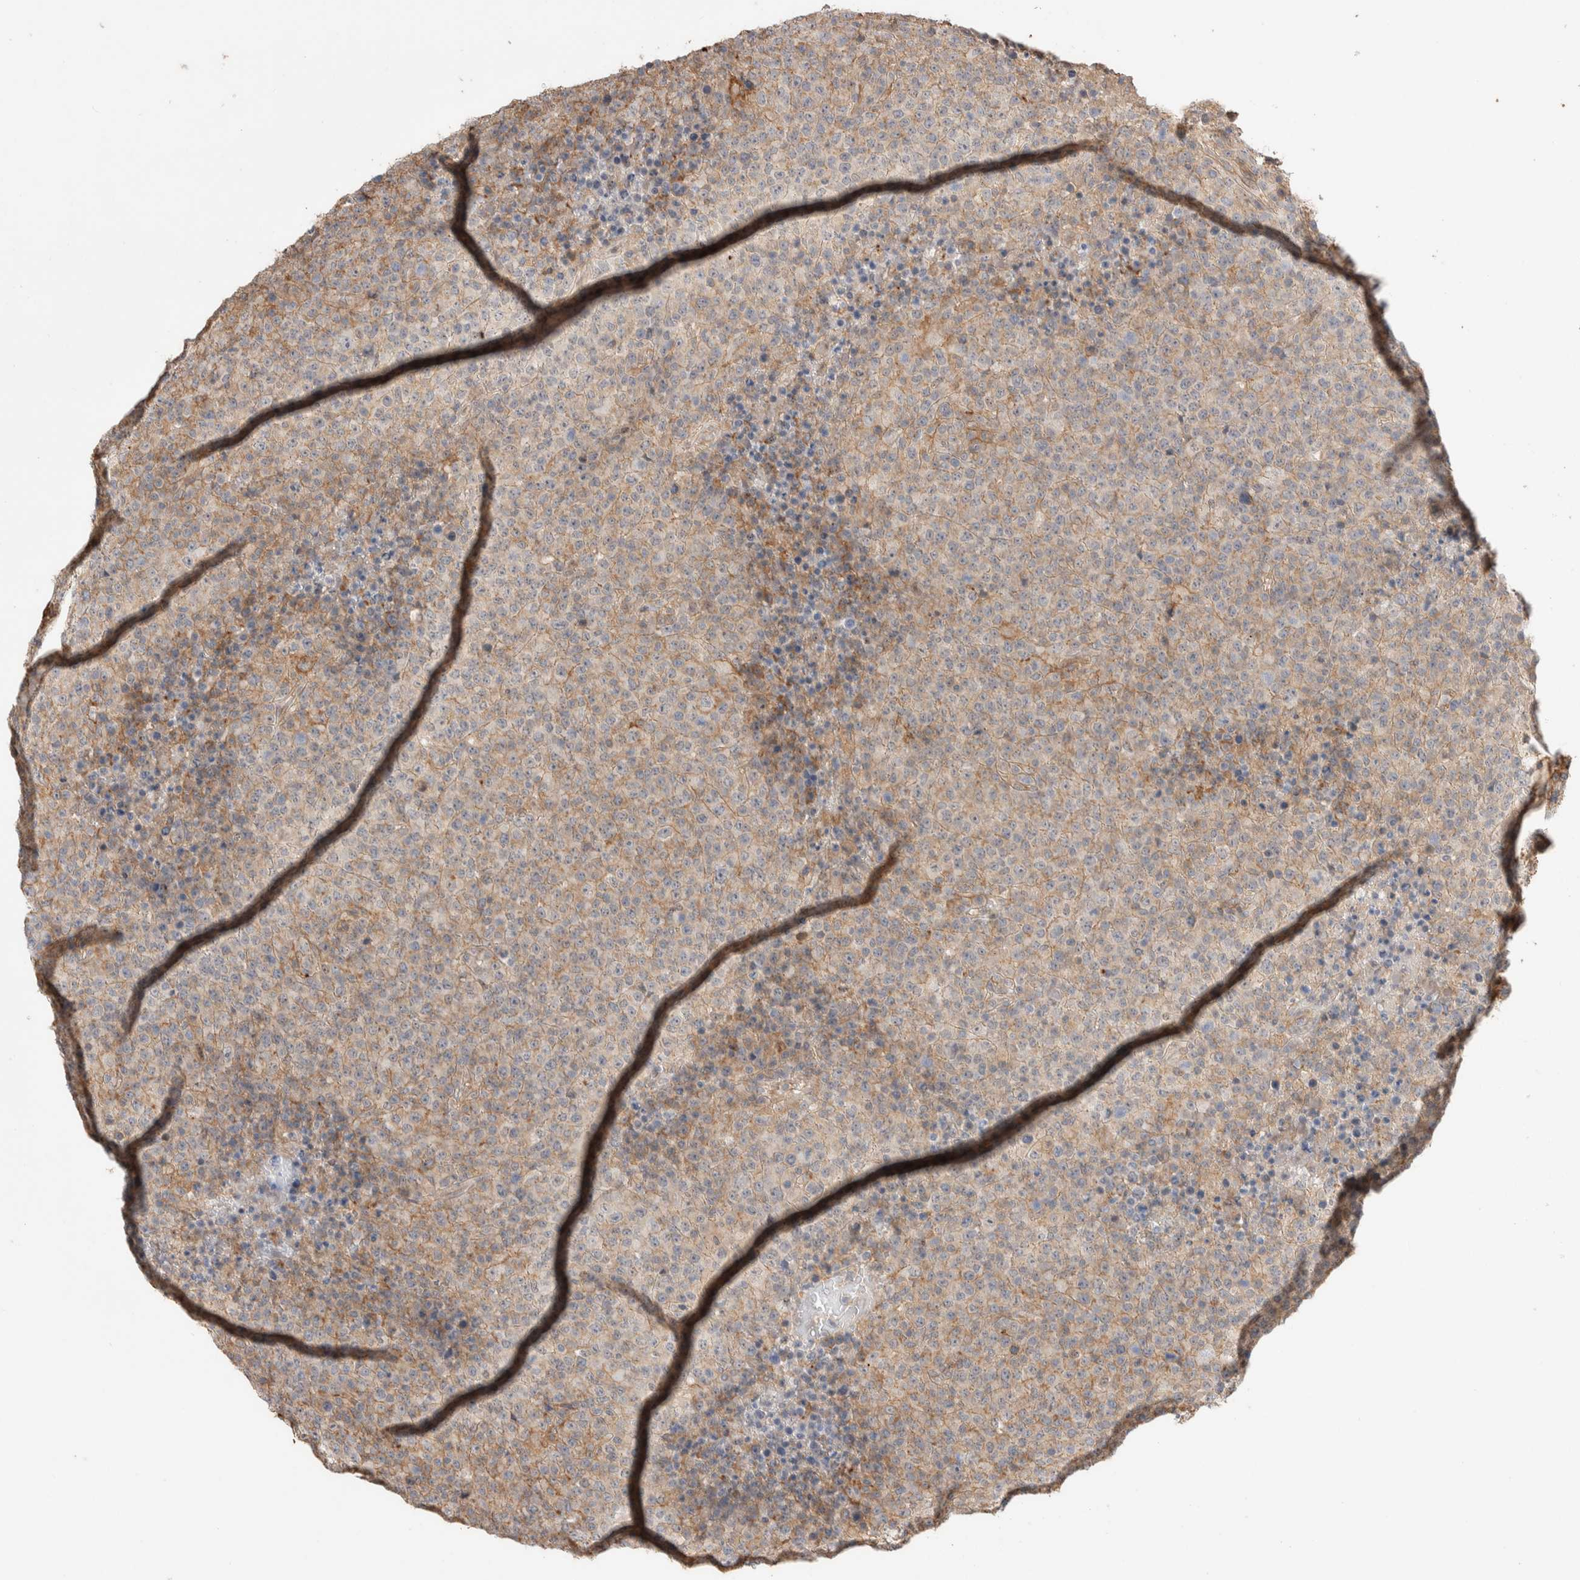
{"staining": {"intensity": "negative", "quantity": "none", "location": "none"}, "tissue": "lymphoma", "cell_type": "Tumor cells", "image_type": "cancer", "snomed": [{"axis": "morphology", "description": "Malignant lymphoma, non-Hodgkin's type, High grade"}, {"axis": "topography", "description": "Lymph node"}], "caption": "Tumor cells show no significant expression in malignant lymphoma, non-Hodgkin's type (high-grade).", "gene": "ZNF704", "patient": {"sex": "male", "age": 13}}